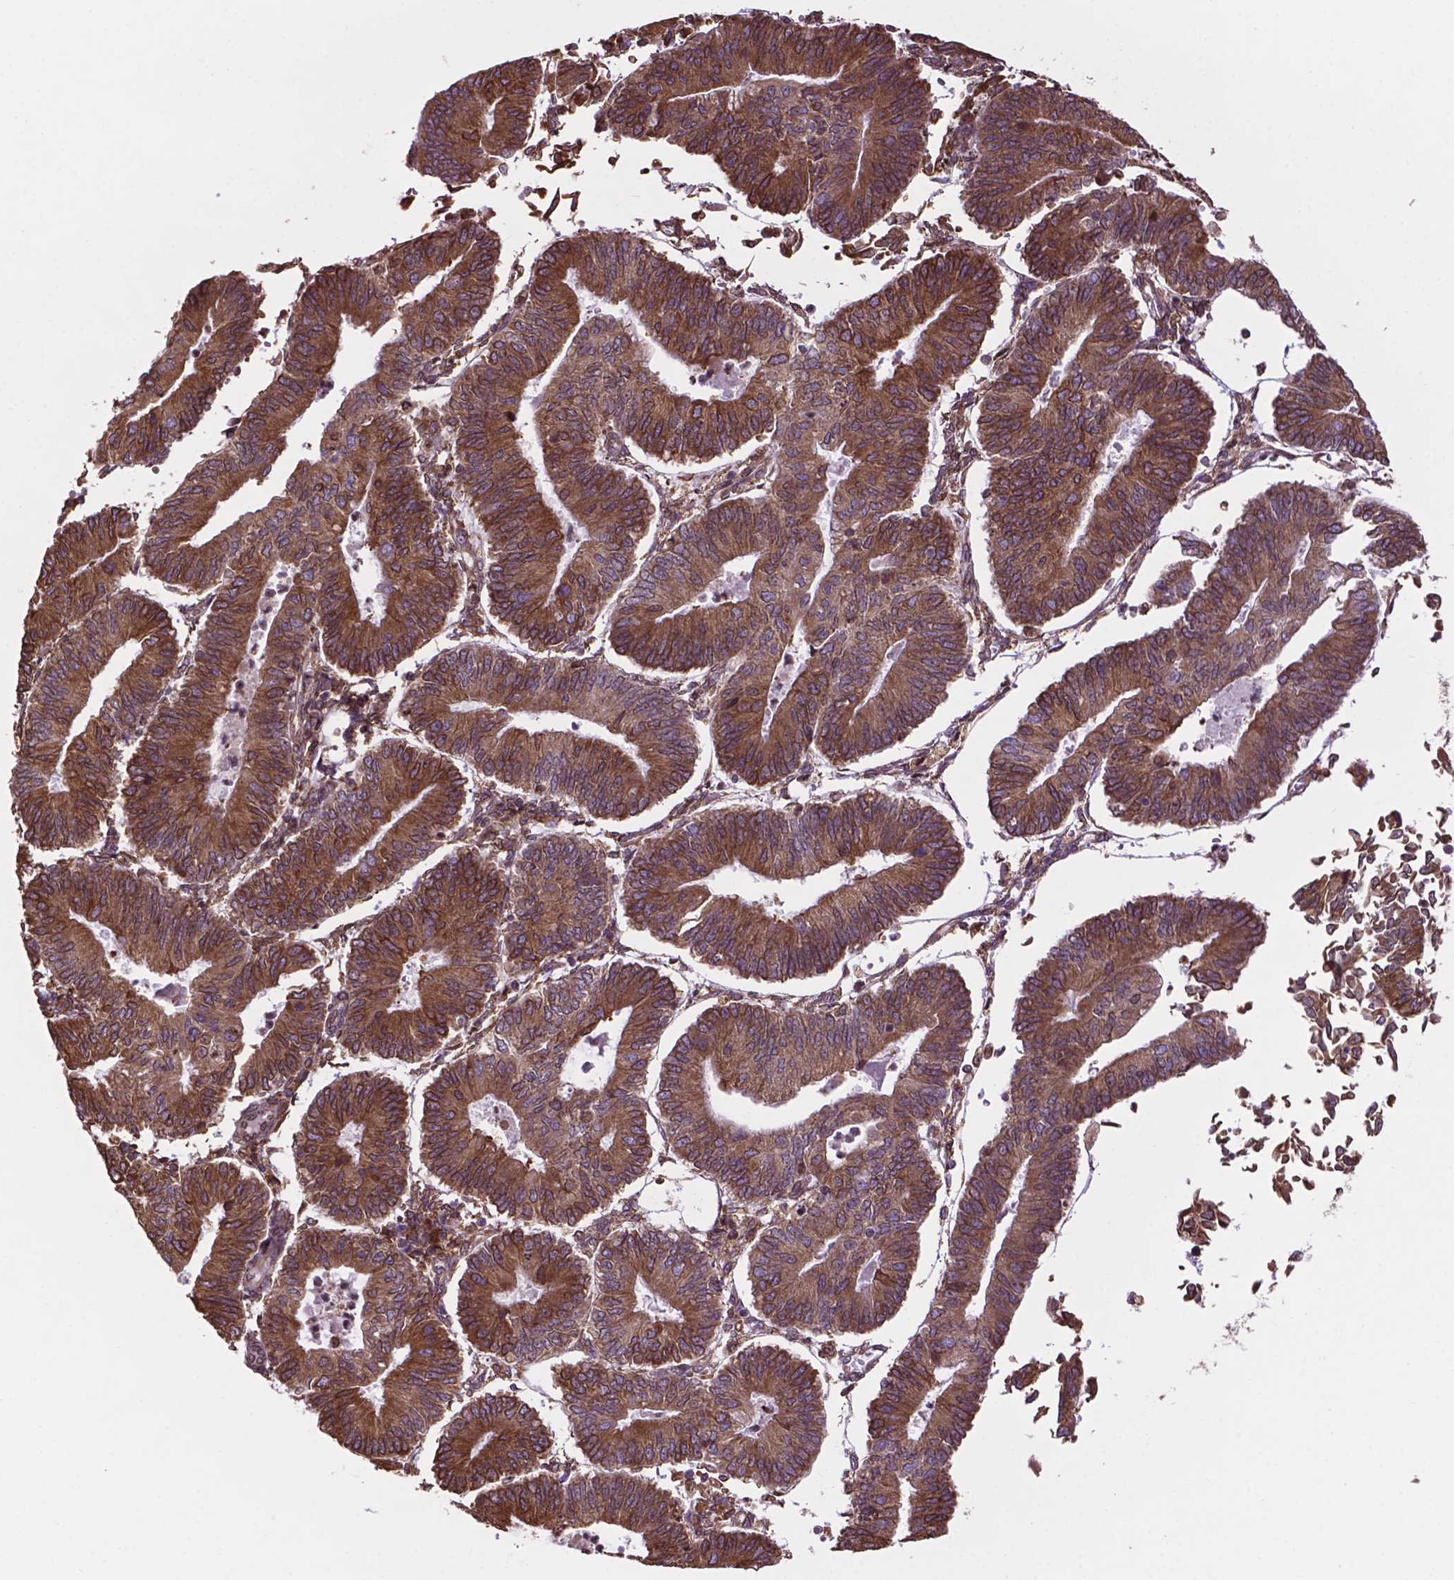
{"staining": {"intensity": "moderate", "quantity": "25%-75%", "location": "cytoplasmic/membranous"}, "tissue": "endometrial cancer", "cell_type": "Tumor cells", "image_type": "cancer", "snomed": [{"axis": "morphology", "description": "Adenocarcinoma, NOS"}, {"axis": "topography", "description": "Endometrium"}], "caption": "A brown stain labels moderate cytoplasmic/membranous expression of a protein in adenocarcinoma (endometrial) tumor cells.", "gene": "GANAB", "patient": {"sex": "female", "age": 65}}